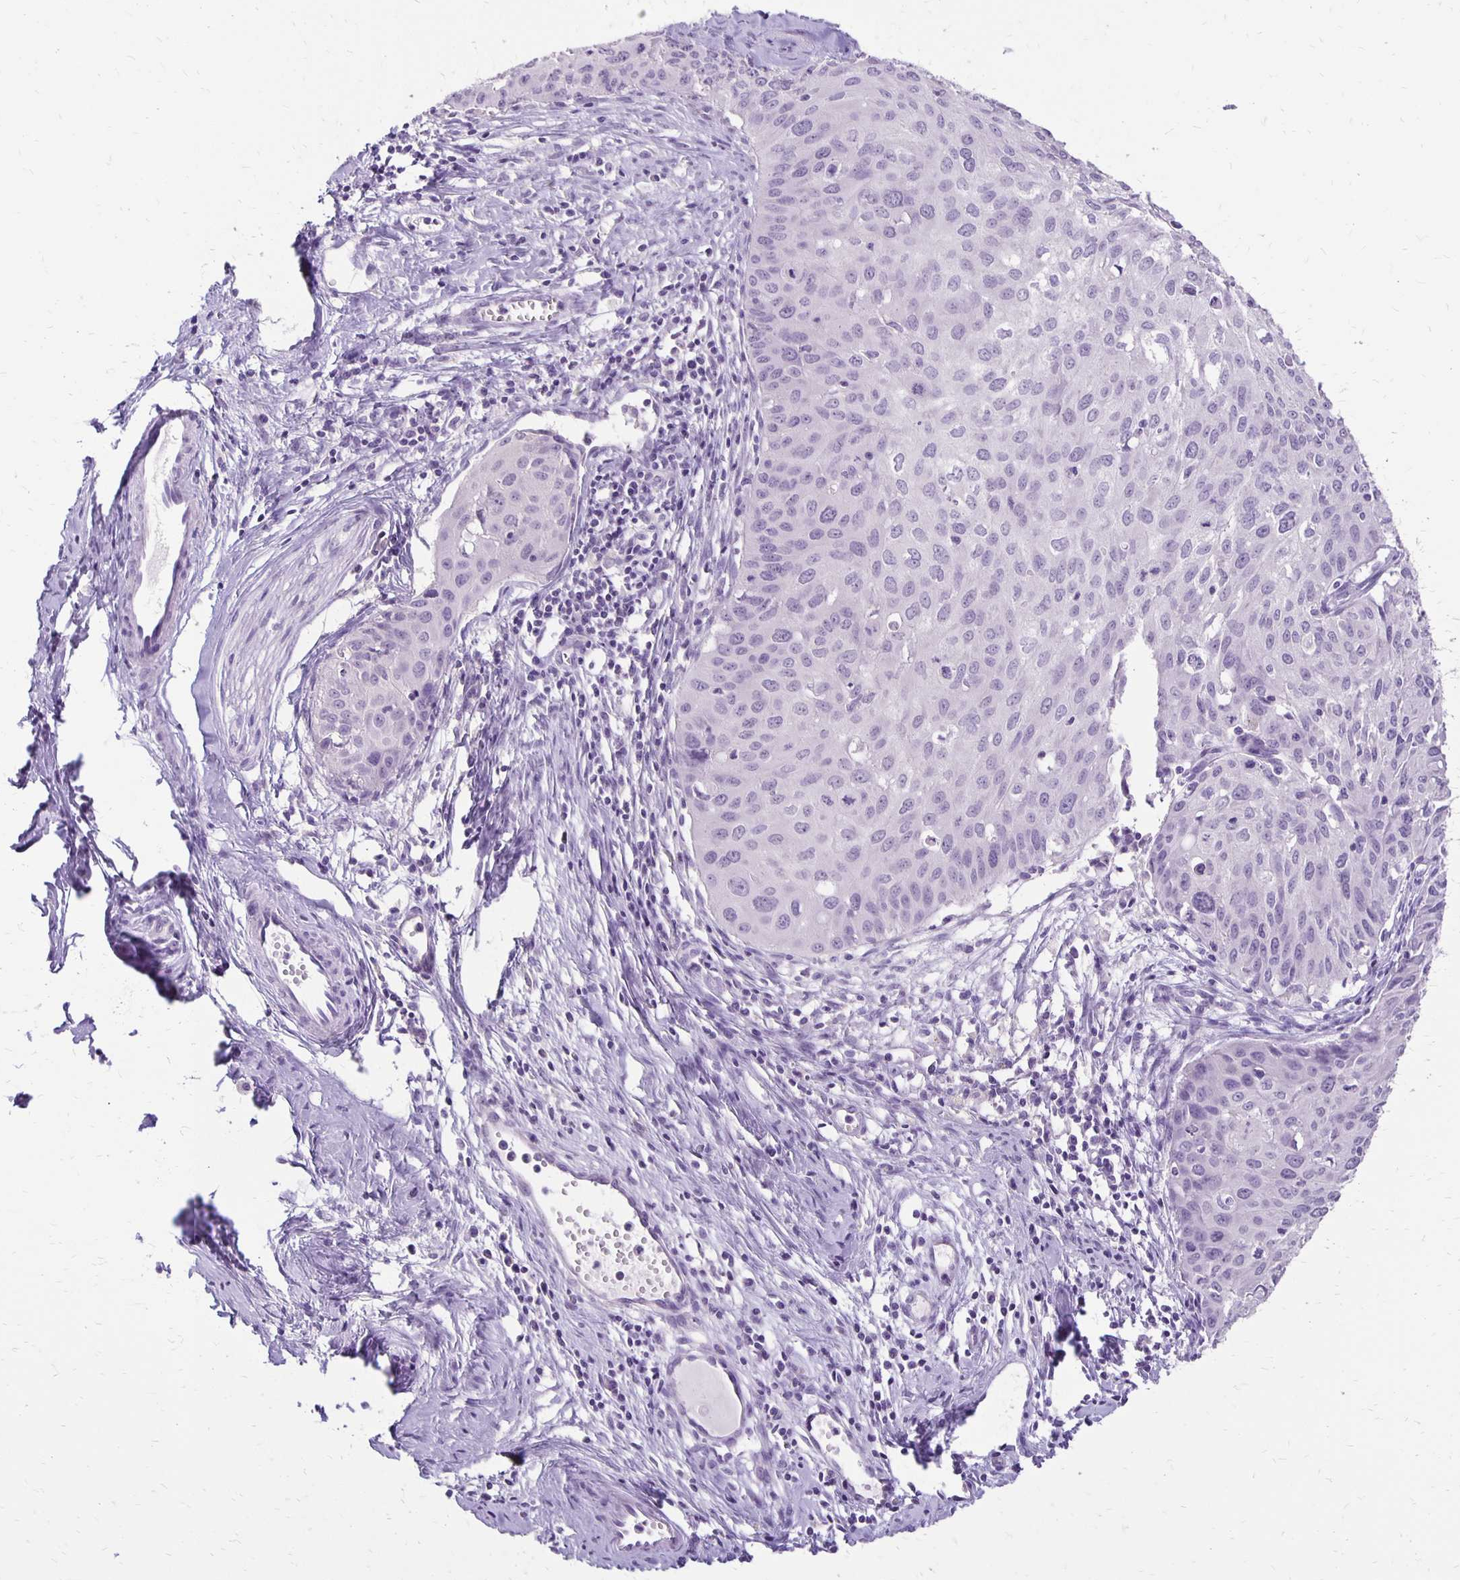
{"staining": {"intensity": "negative", "quantity": "none", "location": "none"}, "tissue": "cervical cancer", "cell_type": "Tumor cells", "image_type": "cancer", "snomed": [{"axis": "morphology", "description": "Squamous cell carcinoma, NOS"}, {"axis": "topography", "description": "Cervix"}], "caption": "Immunohistochemistry histopathology image of neoplastic tissue: human cervical squamous cell carcinoma stained with DAB displays no significant protein staining in tumor cells.", "gene": "ANKRD45", "patient": {"sex": "female", "age": 50}}